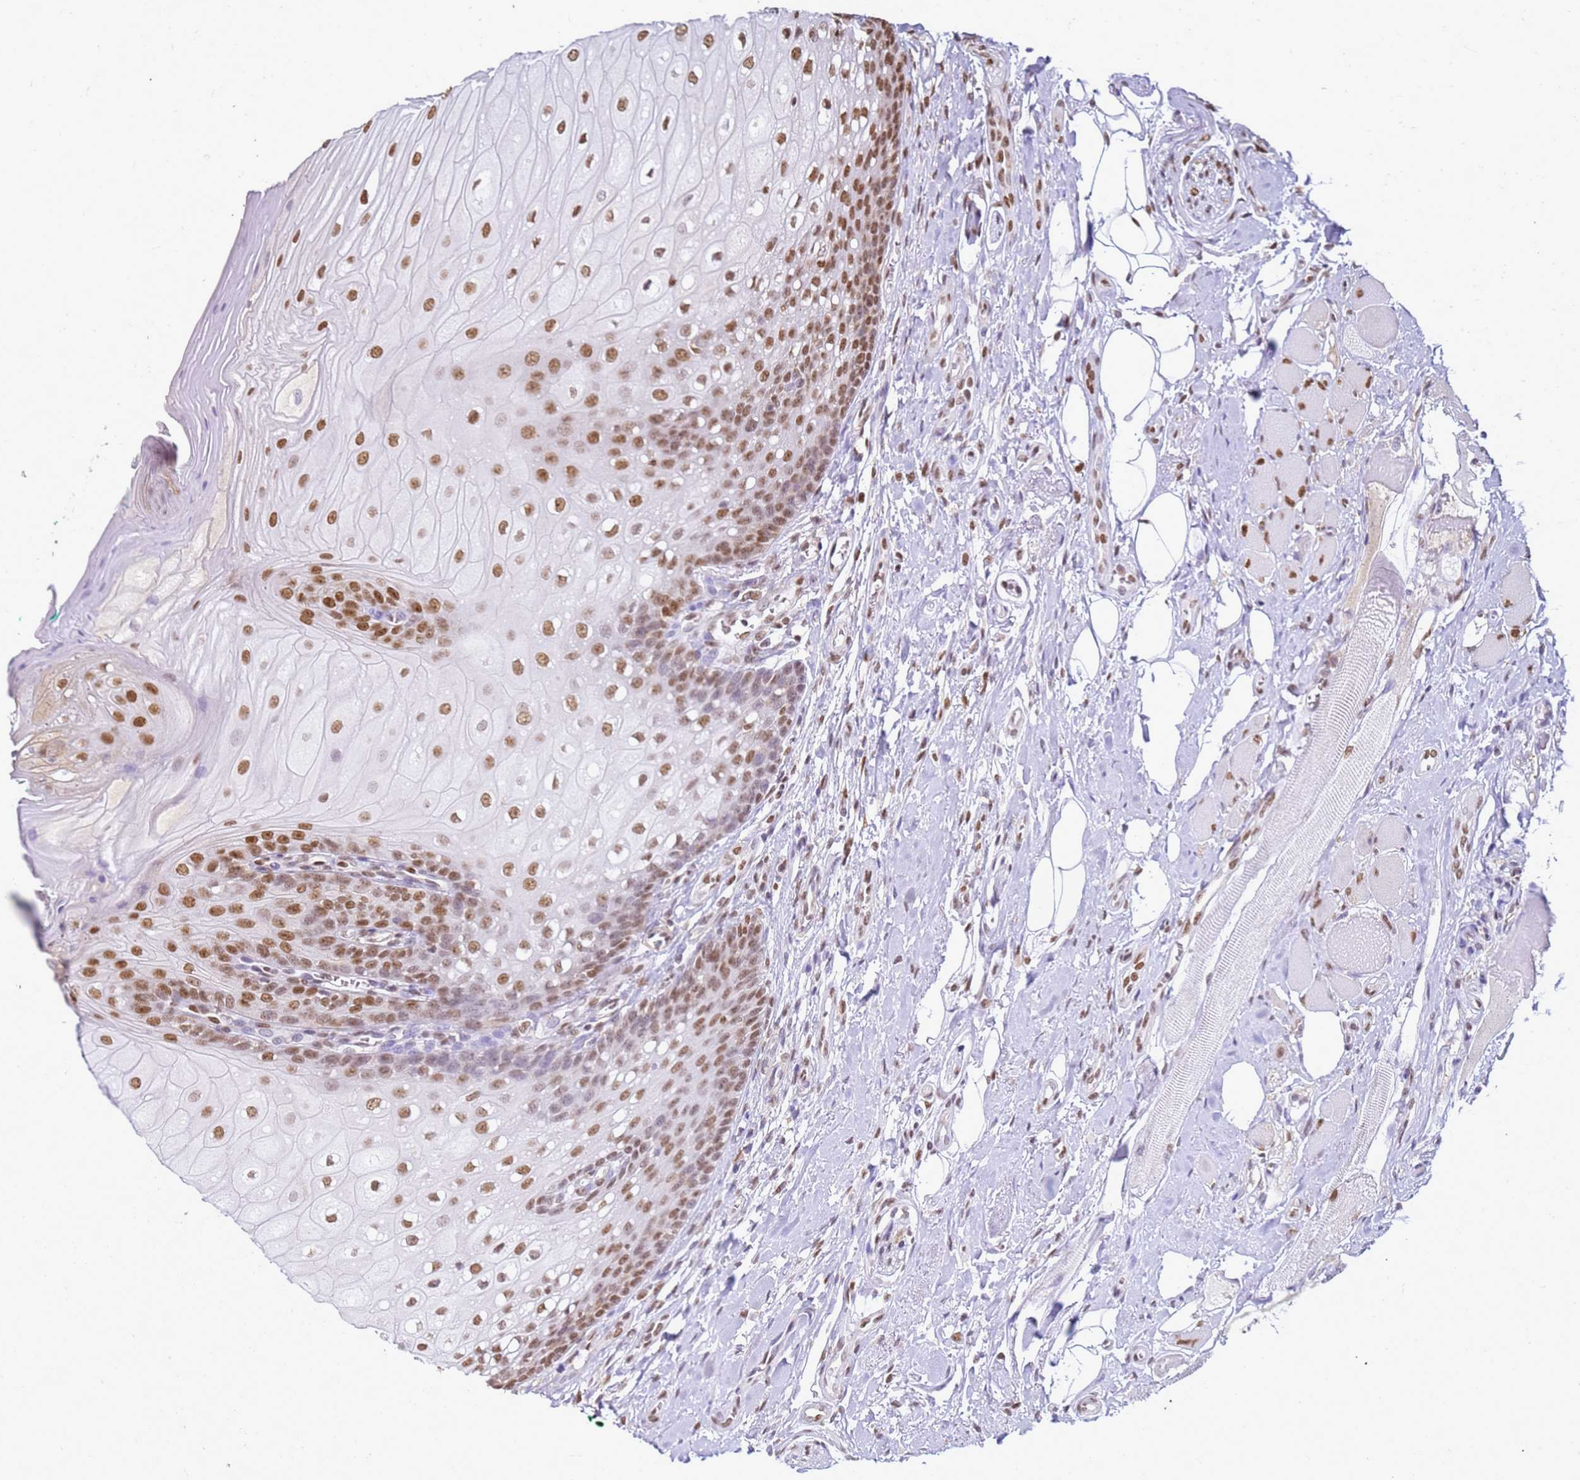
{"staining": {"intensity": "moderate", "quantity": "25%-75%", "location": "nuclear"}, "tissue": "oral mucosa", "cell_type": "Squamous epithelial cells", "image_type": "normal", "snomed": [{"axis": "morphology", "description": "Normal tissue, NOS"}, {"axis": "morphology", "description": "Squamous cell carcinoma, NOS"}, {"axis": "topography", "description": "Oral tissue"}, {"axis": "topography", "description": "Tounge, NOS"}, {"axis": "topography", "description": "Head-Neck"}], "caption": "Immunohistochemical staining of unremarkable human oral mucosa shows 25%-75% levels of moderate nuclear protein positivity in approximately 25%-75% of squamous epithelial cells.", "gene": "APEX1", "patient": {"sex": "male", "age": 79}}